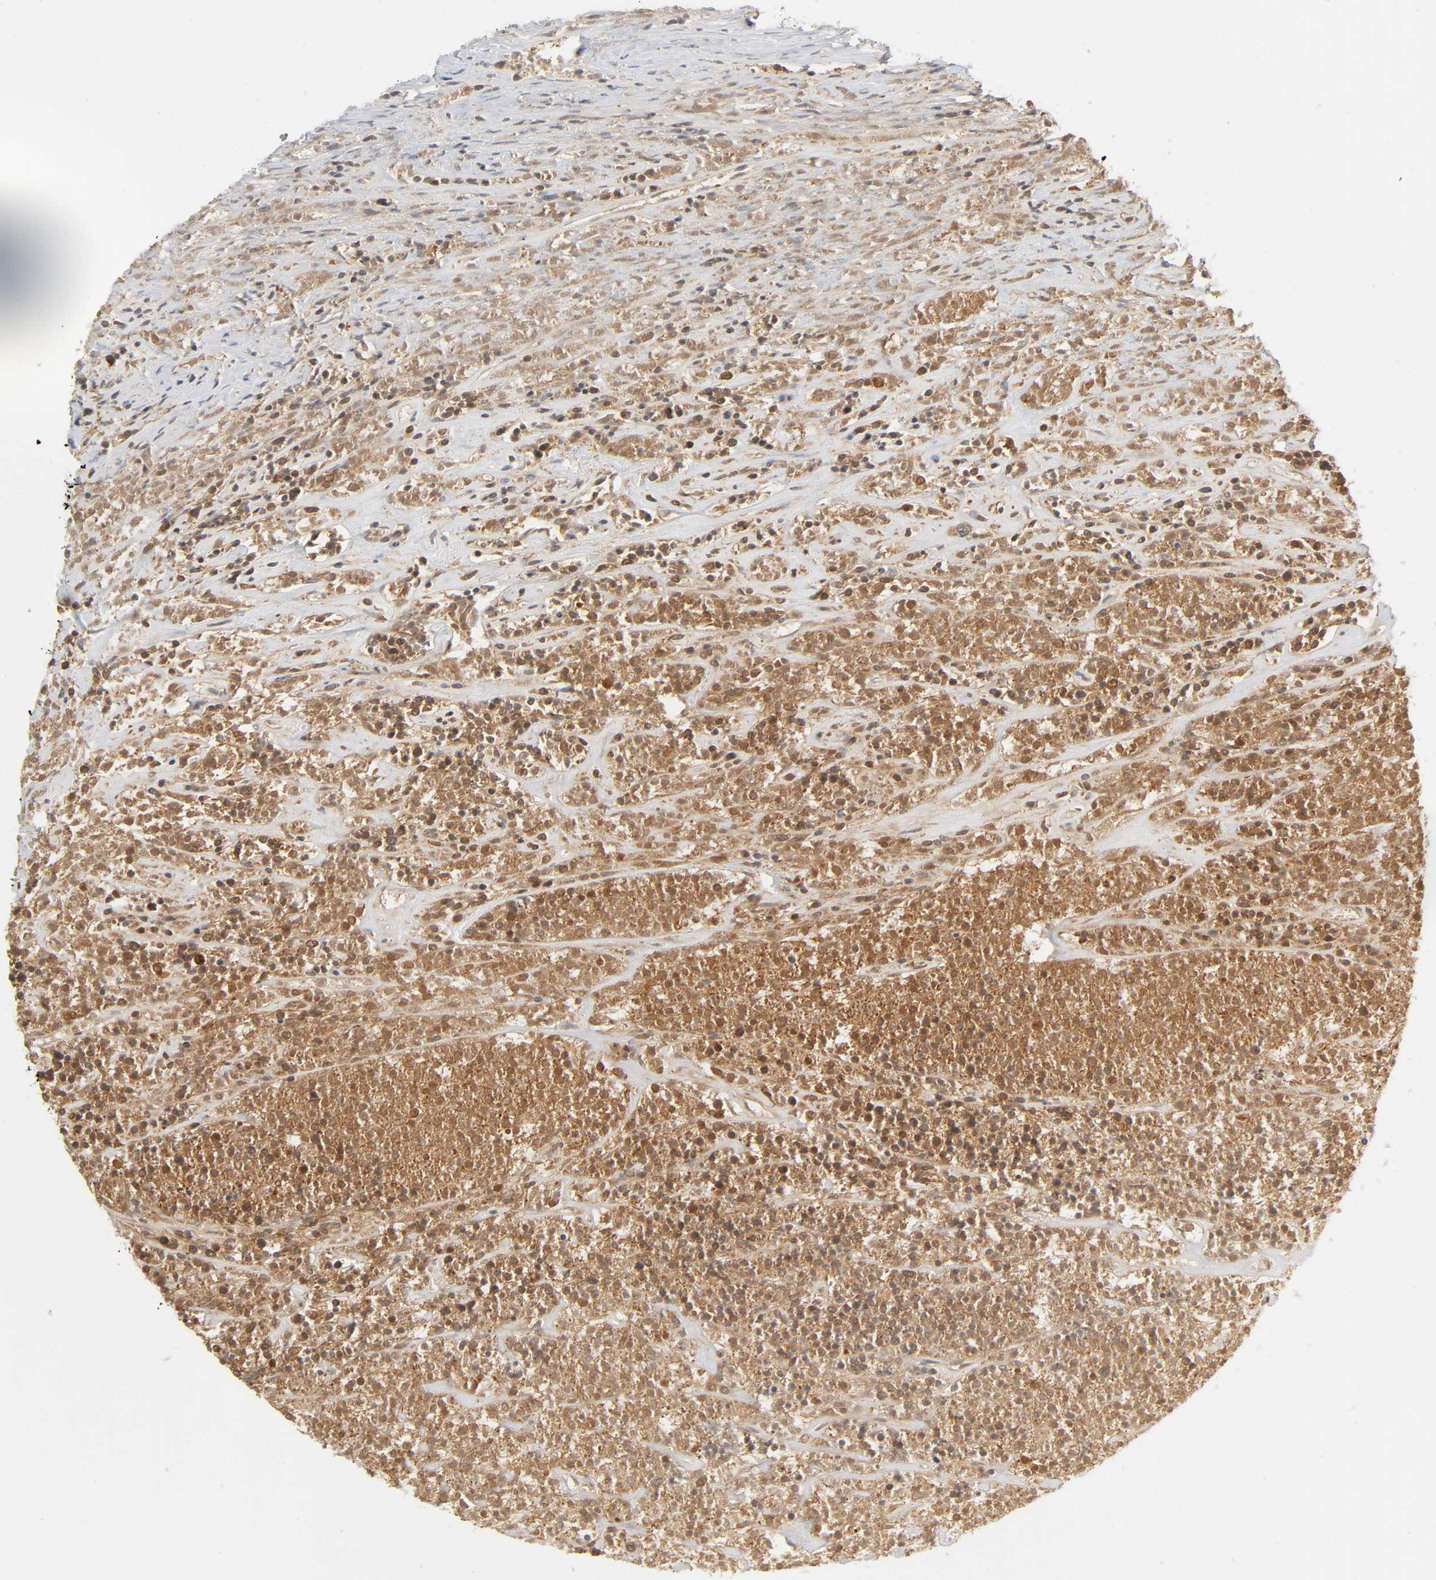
{"staining": {"intensity": "moderate", "quantity": ">75%", "location": "cytoplasmic/membranous,nuclear"}, "tissue": "lymphoma", "cell_type": "Tumor cells", "image_type": "cancer", "snomed": [{"axis": "morphology", "description": "Malignant lymphoma, non-Hodgkin's type, High grade"}, {"axis": "topography", "description": "Lymph node"}], "caption": "IHC of human lymphoma displays medium levels of moderate cytoplasmic/membranous and nuclear positivity in approximately >75% of tumor cells. (IHC, brightfield microscopy, high magnification).", "gene": "SCHIP1", "patient": {"sex": "female", "age": 73}}